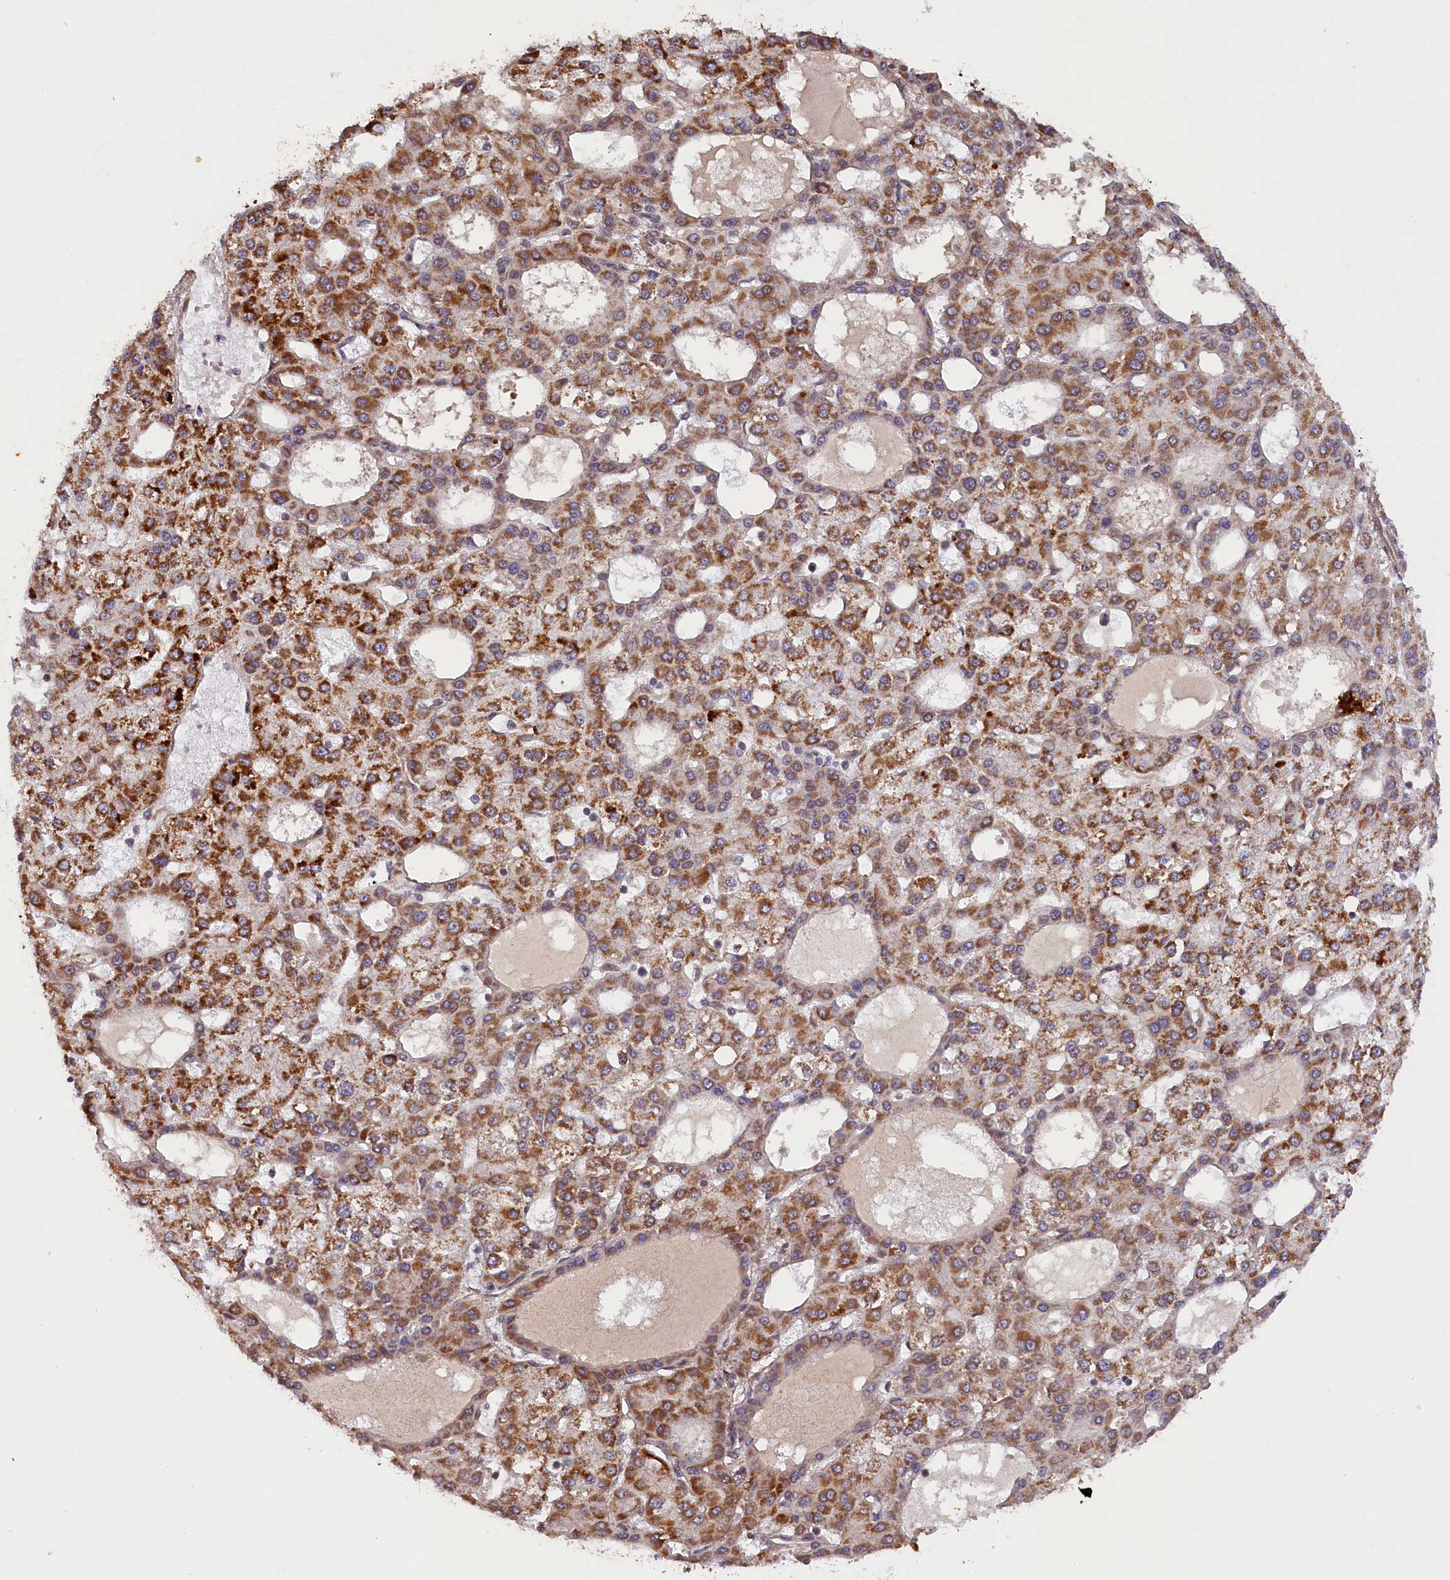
{"staining": {"intensity": "moderate", "quantity": ">75%", "location": "cytoplasmic/membranous"}, "tissue": "liver cancer", "cell_type": "Tumor cells", "image_type": "cancer", "snomed": [{"axis": "morphology", "description": "Carcinoma, Hepatocellular, NOS"}, {"axis": "topography", "description": "Liver"}], "caption": "Liver hepatocellular carcinoma tissue exhibits moderate cytoplasmic/membranous positivity in approximately >75% of tumor cells, visualized by immunohistochemistry.", "gene": "ZNF480", "patient": {"sex": "male", "age": 47}}